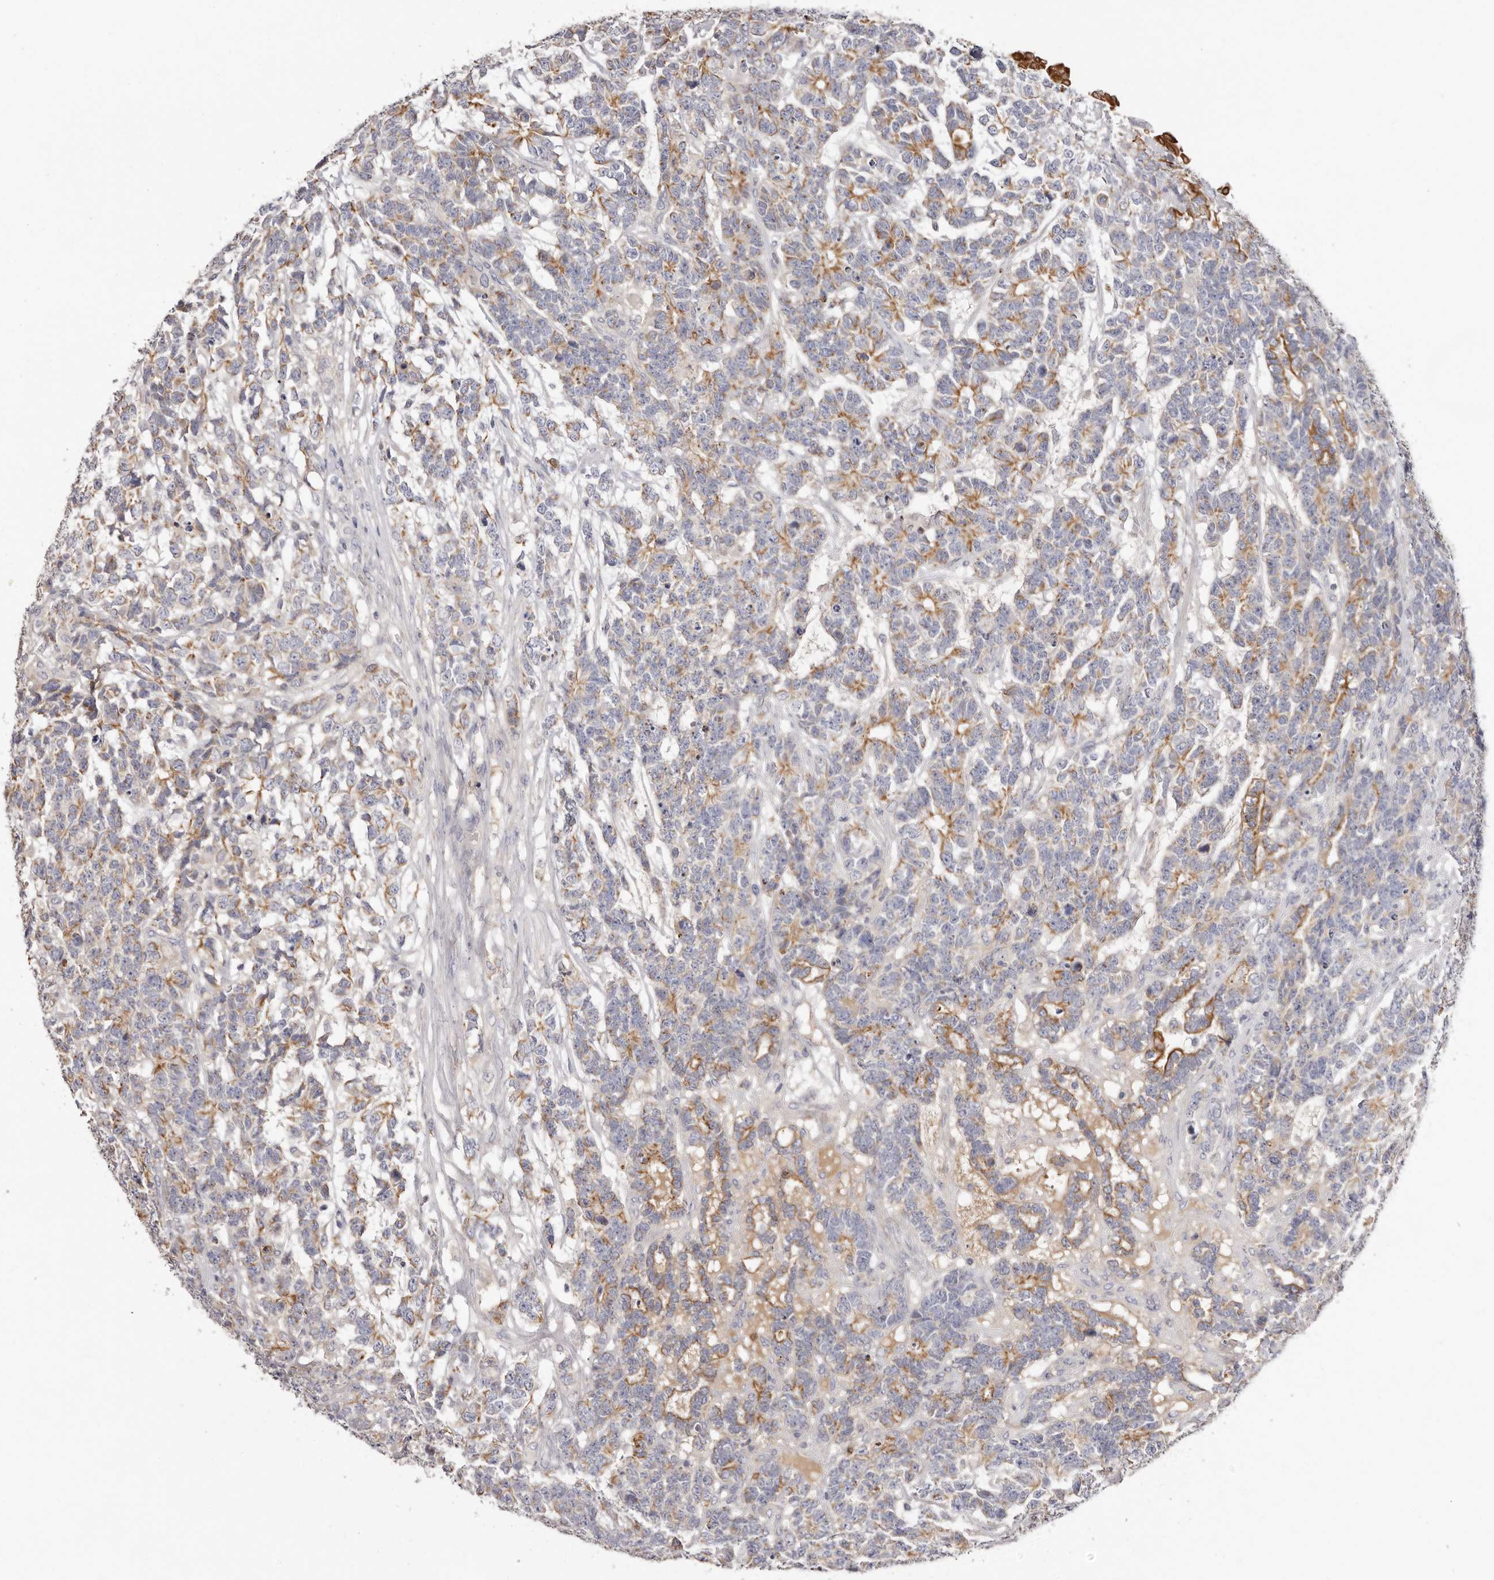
{"staining": {"intensity": "moderate", "quantity": "25%-75%", "location": "cytoplasmic/membranous"}, "tissue": "testis cancer", "cell_type": "Tumor cells", "image_type": "cancer", "snomed": [{"axis": "morphology", "description": "Carcinoma, Embryonal, NOS"}, {"axis": "topography", "description": "Testis"}], "caption": "Immunohistochemistry (IHC) (DAB) staining of human testis embryonal carcinoma displays moderate cytoplasmic/membranous protein positivity in approximately 25%-75% of tumor cells.", "gene": "STK16", "patient": {"sex": "male", "age": 26}}